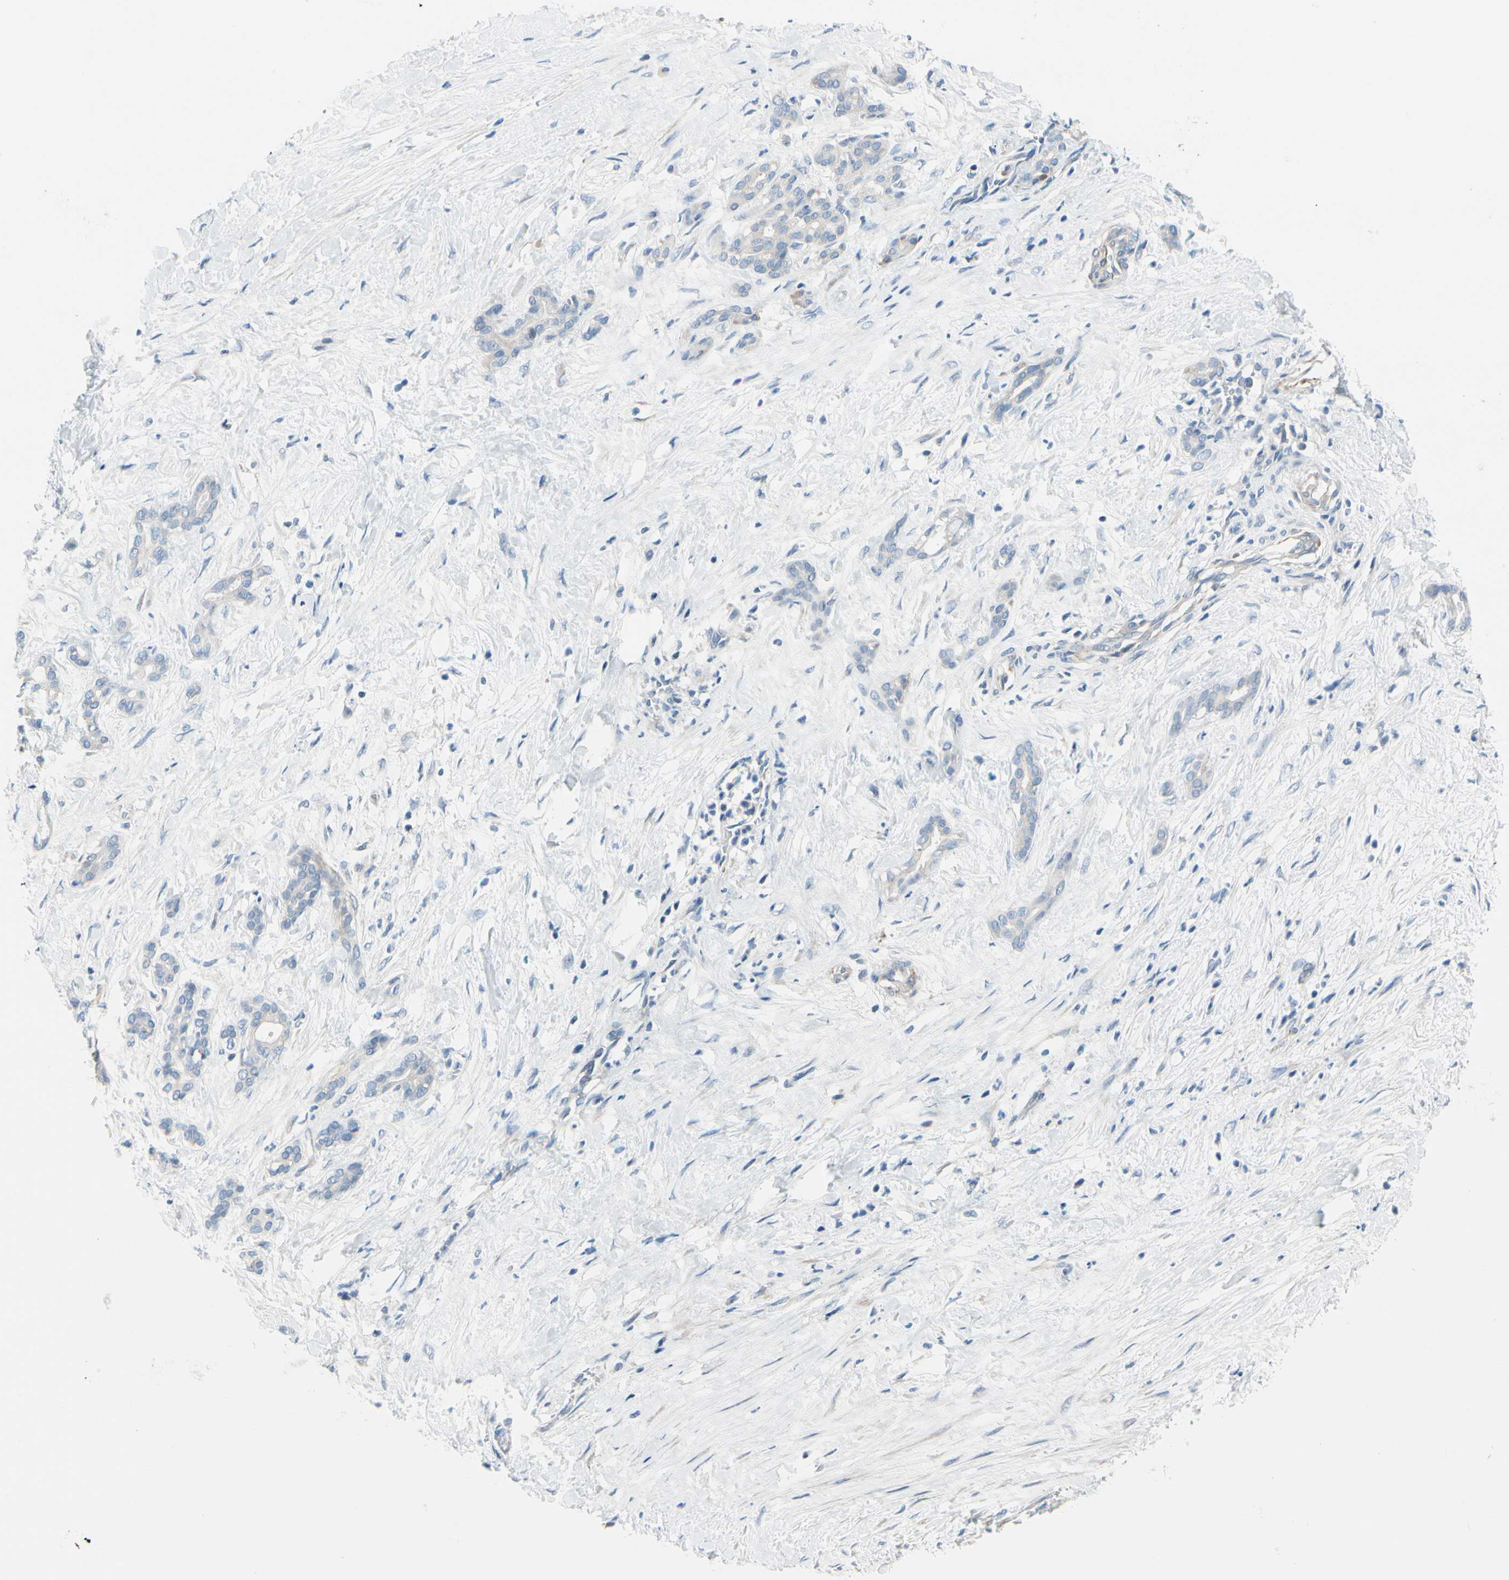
{"staining": {"intensity": "negative", "quantity": "none", "location": "none"}, "tissue": "pancreatic cancer", "cell_type": "Tumor cells", "image_type": "cancer", "snomed": [{"axis": "morphology", "description": "Adenocarcinoma, NOS"}, {"axis": "topography", "description": "Pancreas"}], "caption": "High power microscopy histopathology image of an immunohistochemistry (IHC) histopathology image of pancreatic adenocarcinoma, revealing no significant expression in tumor cells.", "gene": "FCER2", "patient": {"sex": "male", "age": 41}}